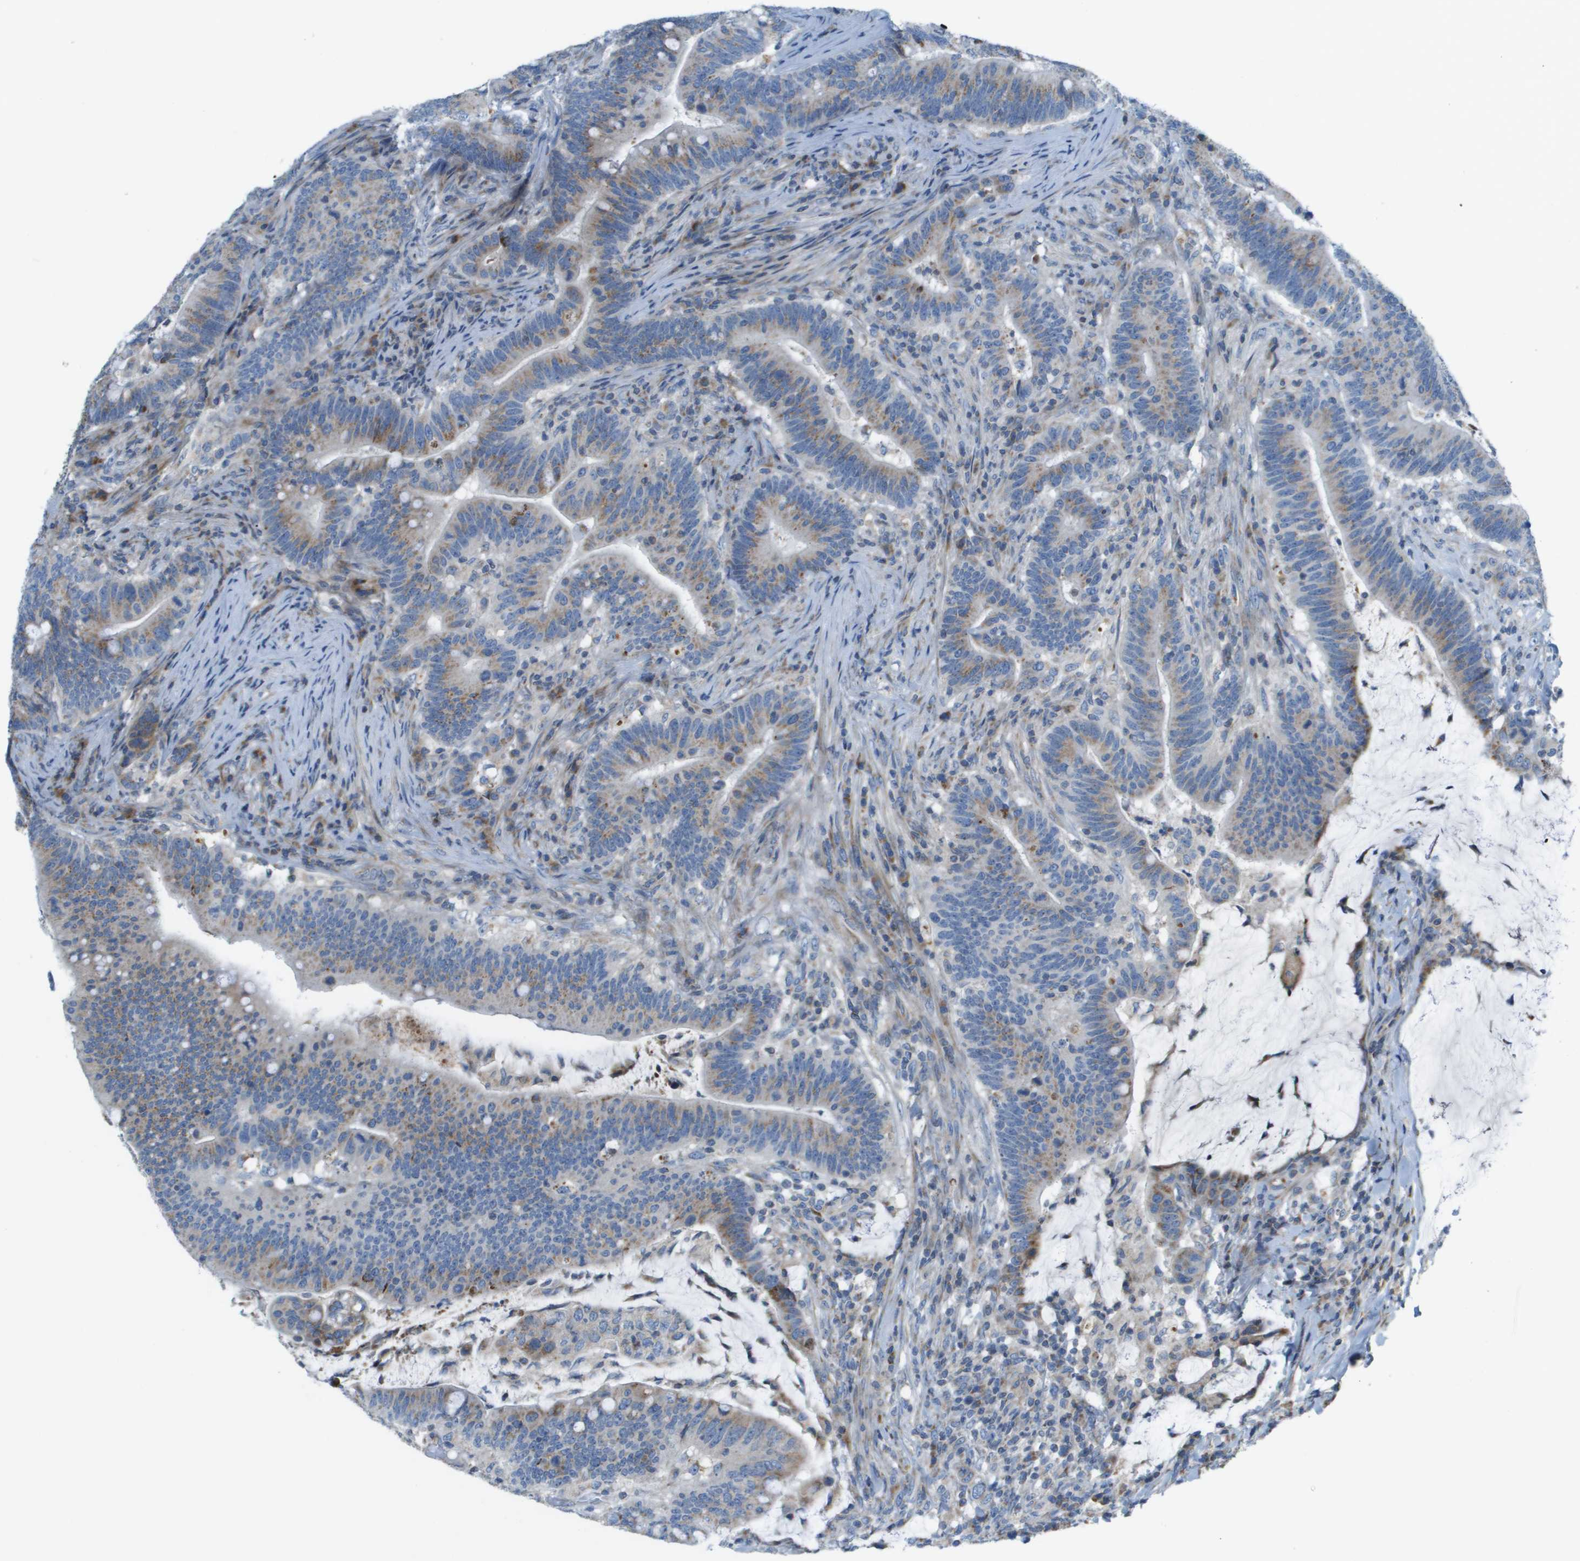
{"staining": {"intensity": "moderate", "quantity": ">75%", "location": "cytoplasmic/membranous"}, "tissue": "colorectal cancer", "cell_type": "Tumor cells", "image_type": "cancer", "snomed": [{"axis": "morphology", "description": "Normal tissue, NOS"}, {"axis": "morphology", "description": "Adenocarcinoma, NOS"}, {"axis": "topography", "description": "Colon"}], "caption": "Moderate cytoplasmic/membranous expression for a protein is present in approximately >75% of tumor cells of colorectal cancer using immunohistochemistry.", "gene": "GALNT6", "patient": {"sex": "female", "age": 66}}